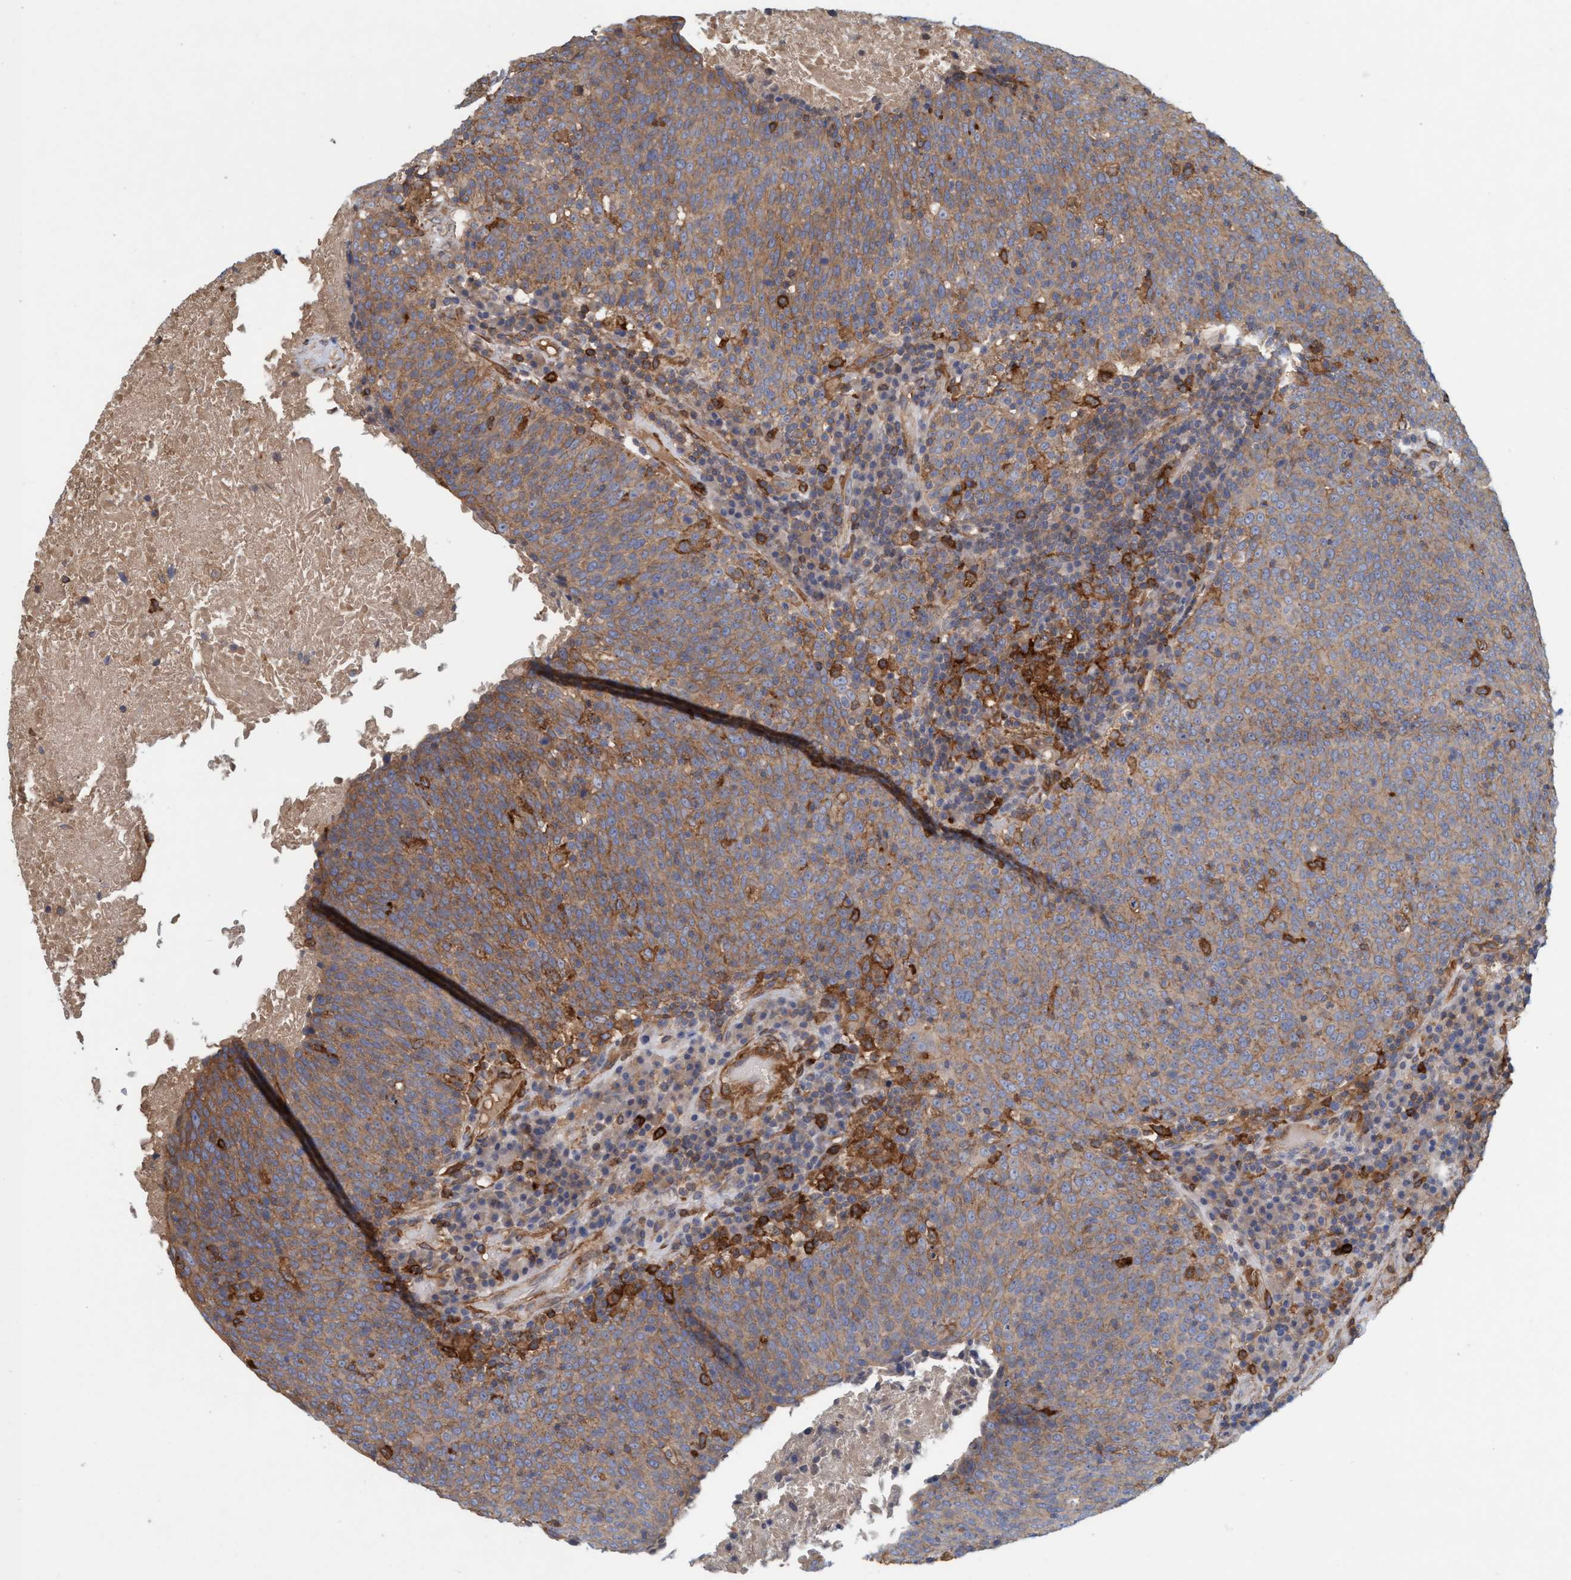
{"staining": {"intensity": "moderate", "quantity": ">75%", "location": "cytoplasmic/membranous"}, "tissue": "head and neck cancer", "cell_type": "Tumor cells", "image_type": "cancer", "snomed": [{"axis": "morphology", "description": "Squamous cell carcinoma, NOS"}, {"axis": "morphology", "description": "Squamous cell carcinoma, metastatic, NOS"}, {"axis": "topography", "description": "Lymph node"}, {"axis": "topography", "description": "Head-Neck"}], "caption": "The immunohistochemical stain highlights moderate cytoplasmic/membranous staining in tumor cells of squamous cell carcinoma (head and neck) tissue.", "gene": "SPECC1", "patient": {"sex": "male", "age": 62}}